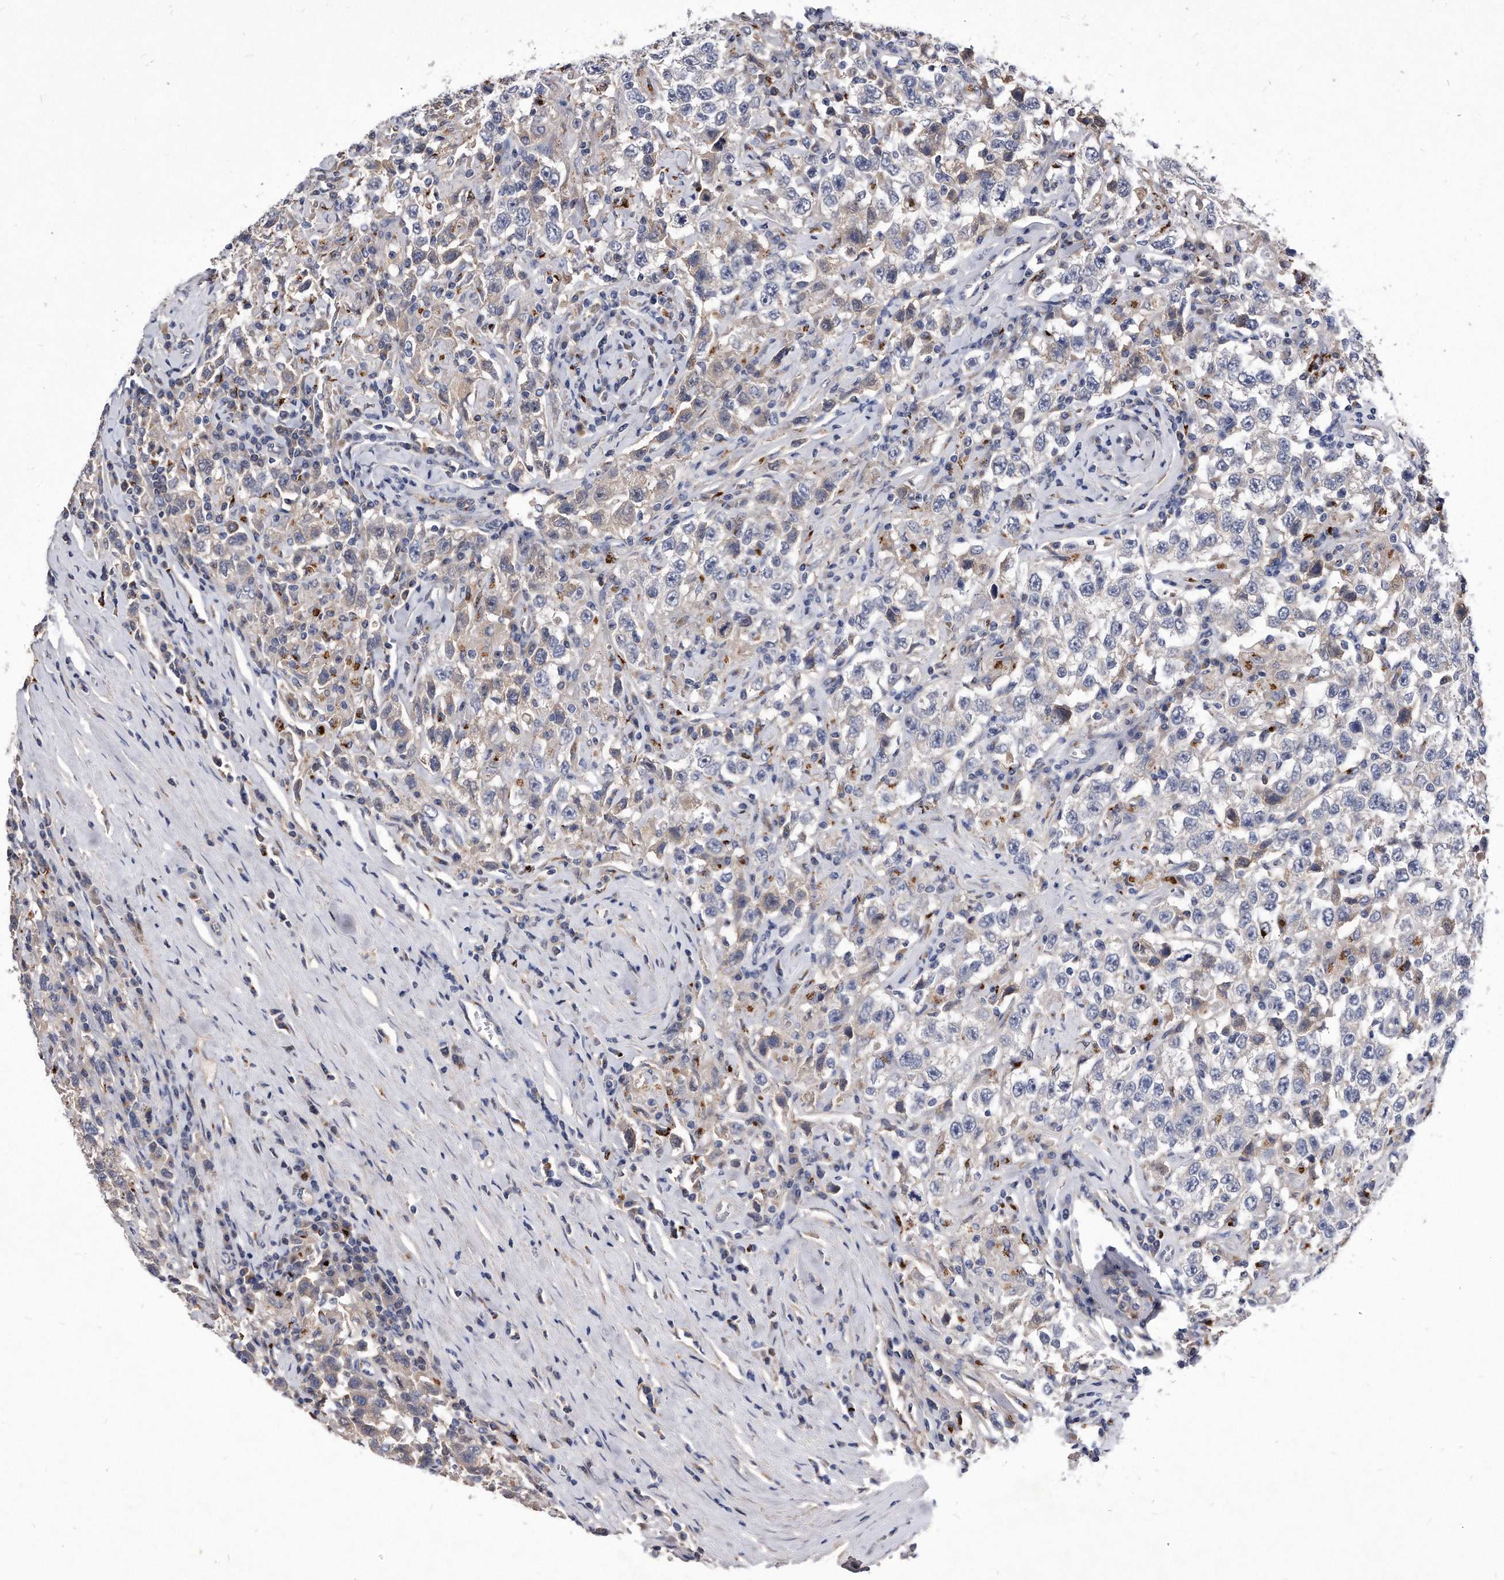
{"staining": {"intensity": "weak", "quantity": "<25%", "location": "cytoplasmic/membranous"}, "tissue": "testis cancer", "cell_type": "Tumor cells", "image_type": "cancer", "snomed": [{"axis": "morphology", "description": "Seminoma, NOS"}, {"axis": "topography", "description": "Testis"}], "caption": "This image is of testis cancer stained with IHC to label a protein in brown with the nuclei are counter-stained blue. There is no staining in tumor cells.", "gene": "MGAT4A", "patient": {"sex": "male", "age": 41}}